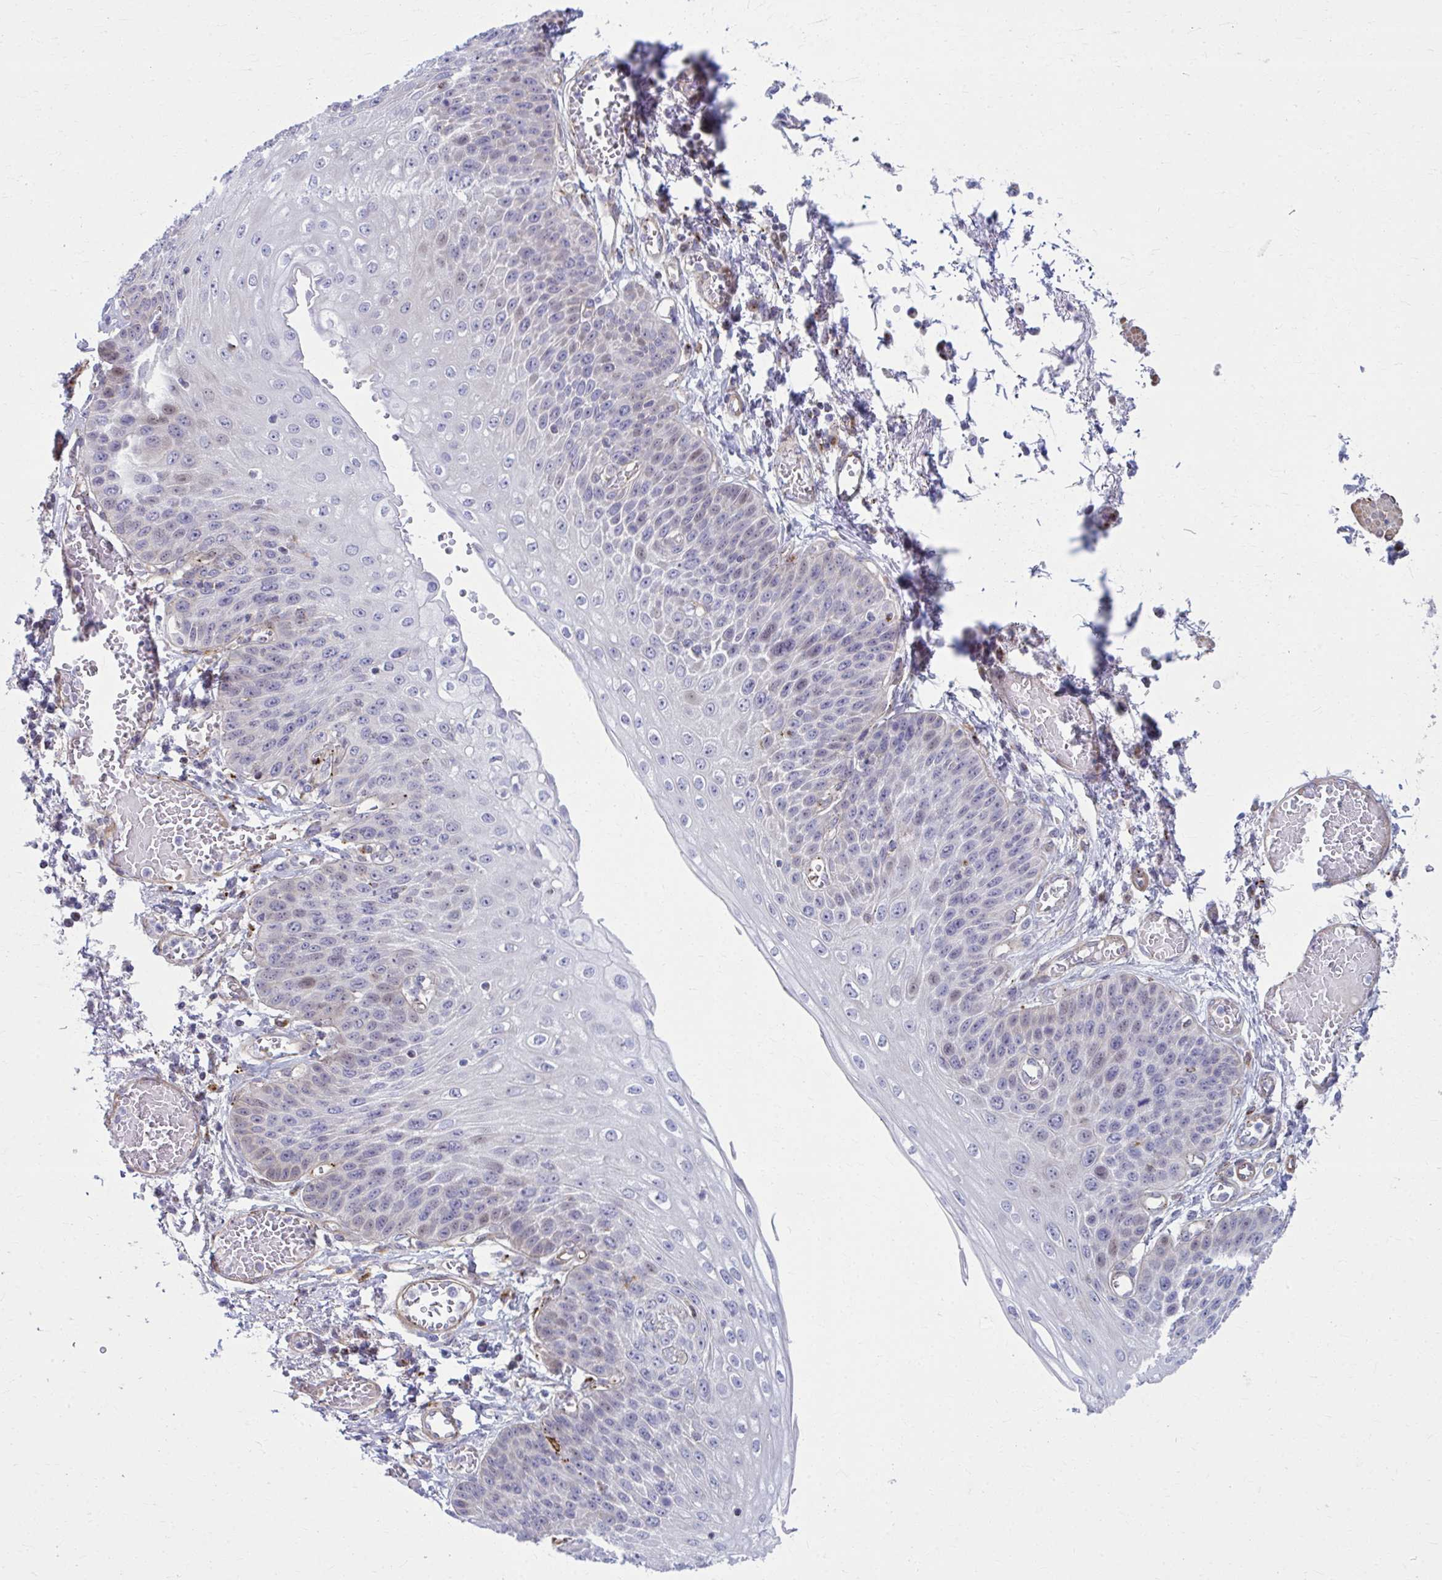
{"staining": {"intensity": "moderate", "quantity": "<25%", "location": "cytoplasmic/membranous,nuclear"}, "tissue": "esophagus", "cell_type": "Squamous epithelial cells", "image_type": "normal", "snomed": [{"axis": "morphology", "description": "Normal tissue, NOS"}, {"axis": "morphology", "description": "Adenocarcinoma, NOS"}, {"axis": "topography", "description": "Esophagus"}], "caption": "Immunohistochemistry (IHC) of unremarkable human esophagus demonstrates low levels of moderate cytoplasmic/membranous,nuclear positivity in approximately <25% of squamous epithelial cells. Ihc stains the protein in brown and the nuclei are stained blue.", "gene": "LRRC4B", "patient": {"sex": "male", "age": 81}}